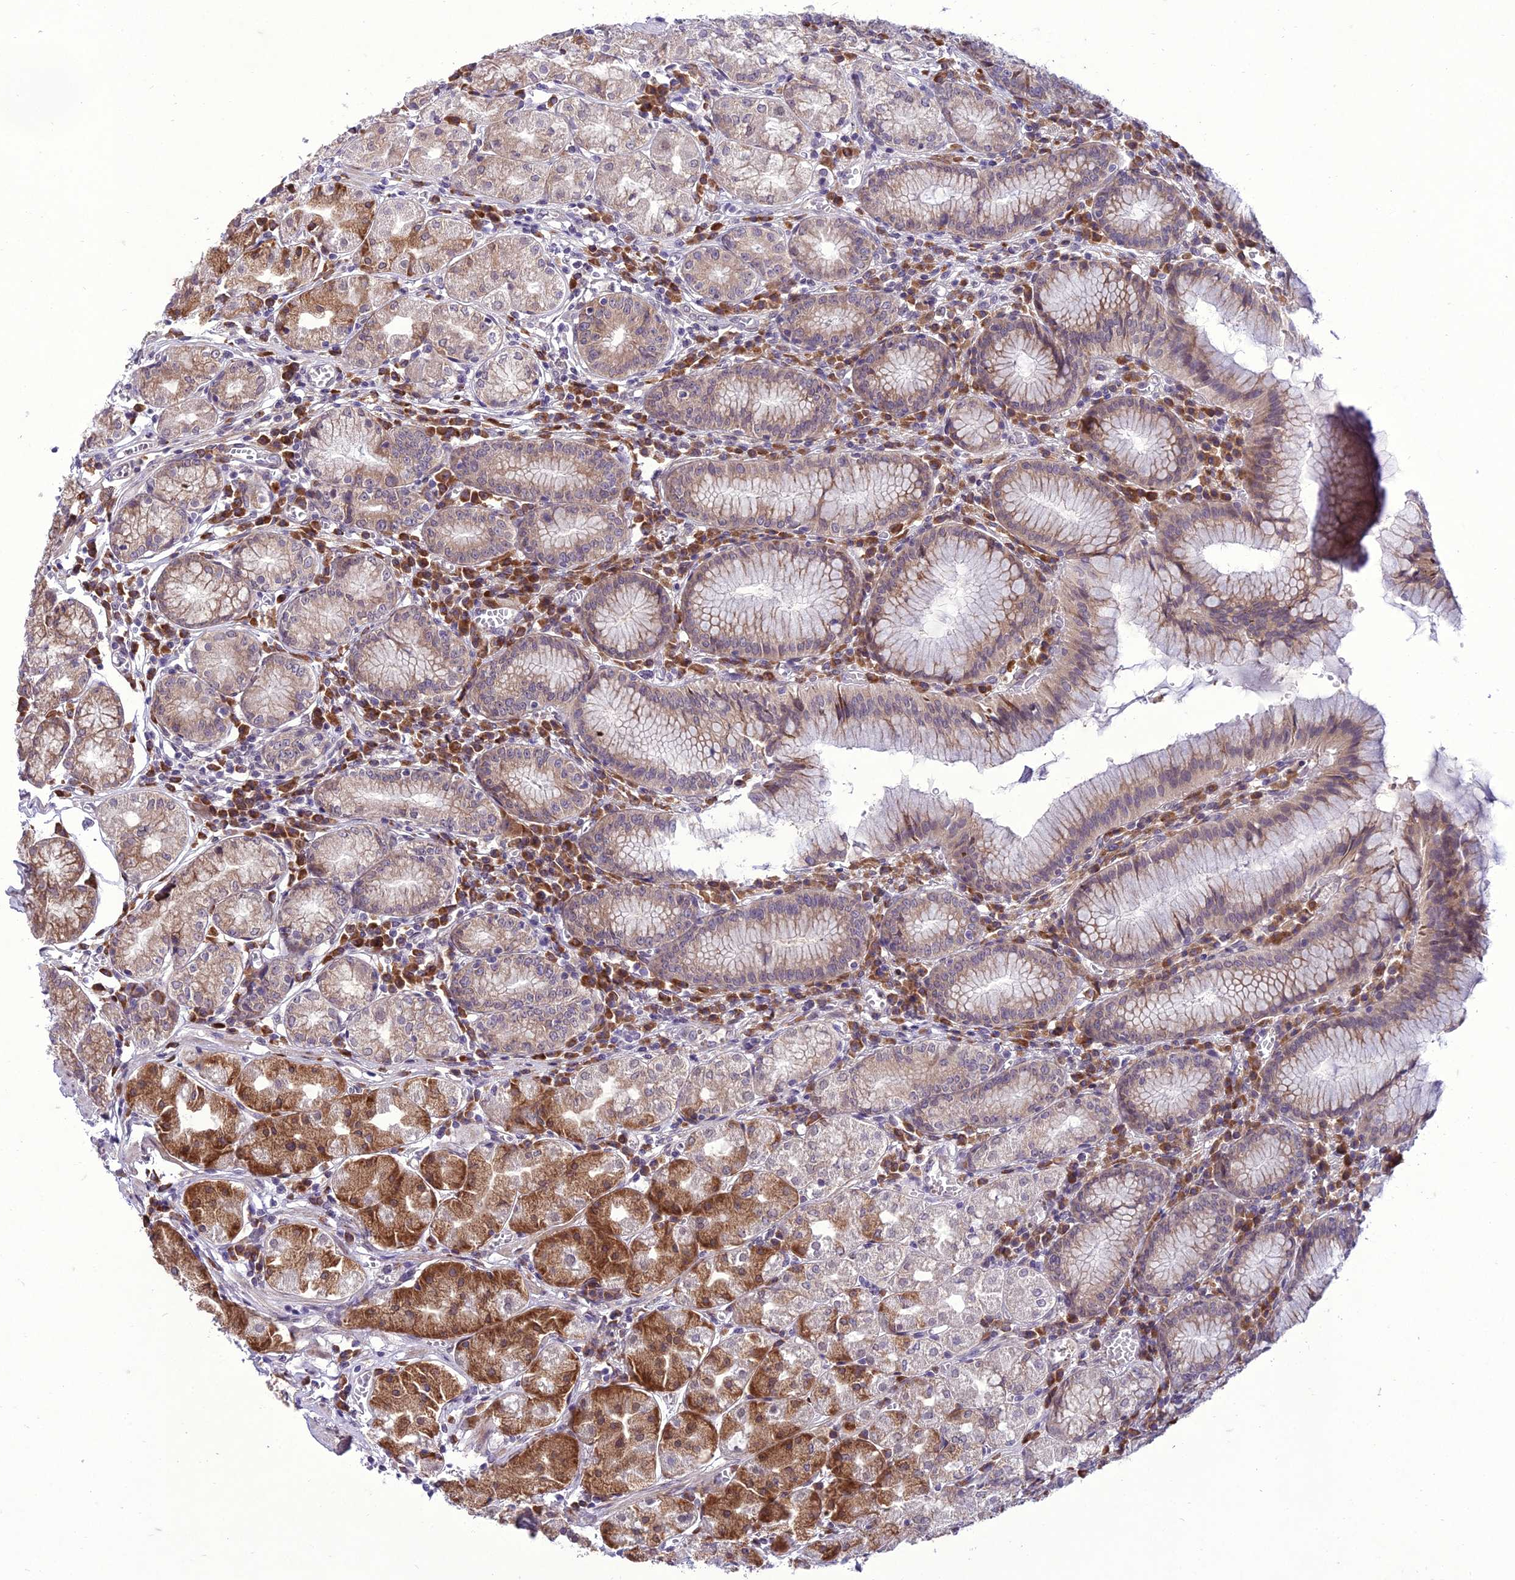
{"staining": {"intensity": "strong", "quantity": "<25%", "location": "cytoplasmic/membranous"}, "tissue": "stomach", "cell_type": "Glandular cells", "image_type": "normal", "snomed": [{"axis": "morphology", "description": "Normal tissue, NOS"}, {"axis": "topography", "description": "Stomach"}], "caption": "Immunohistochemistry (IHC) micrograph of normal stomach: stomach stained using immunohistochemistry demonstrates medium levels of strong protein expression localized specifically in the cytoplasmic/membranous of glandular cells, appearing as a cytoplasmic/membranous brown color.", "gene": "NEURL2", "patient": {"sex": "male", "age": 55}}